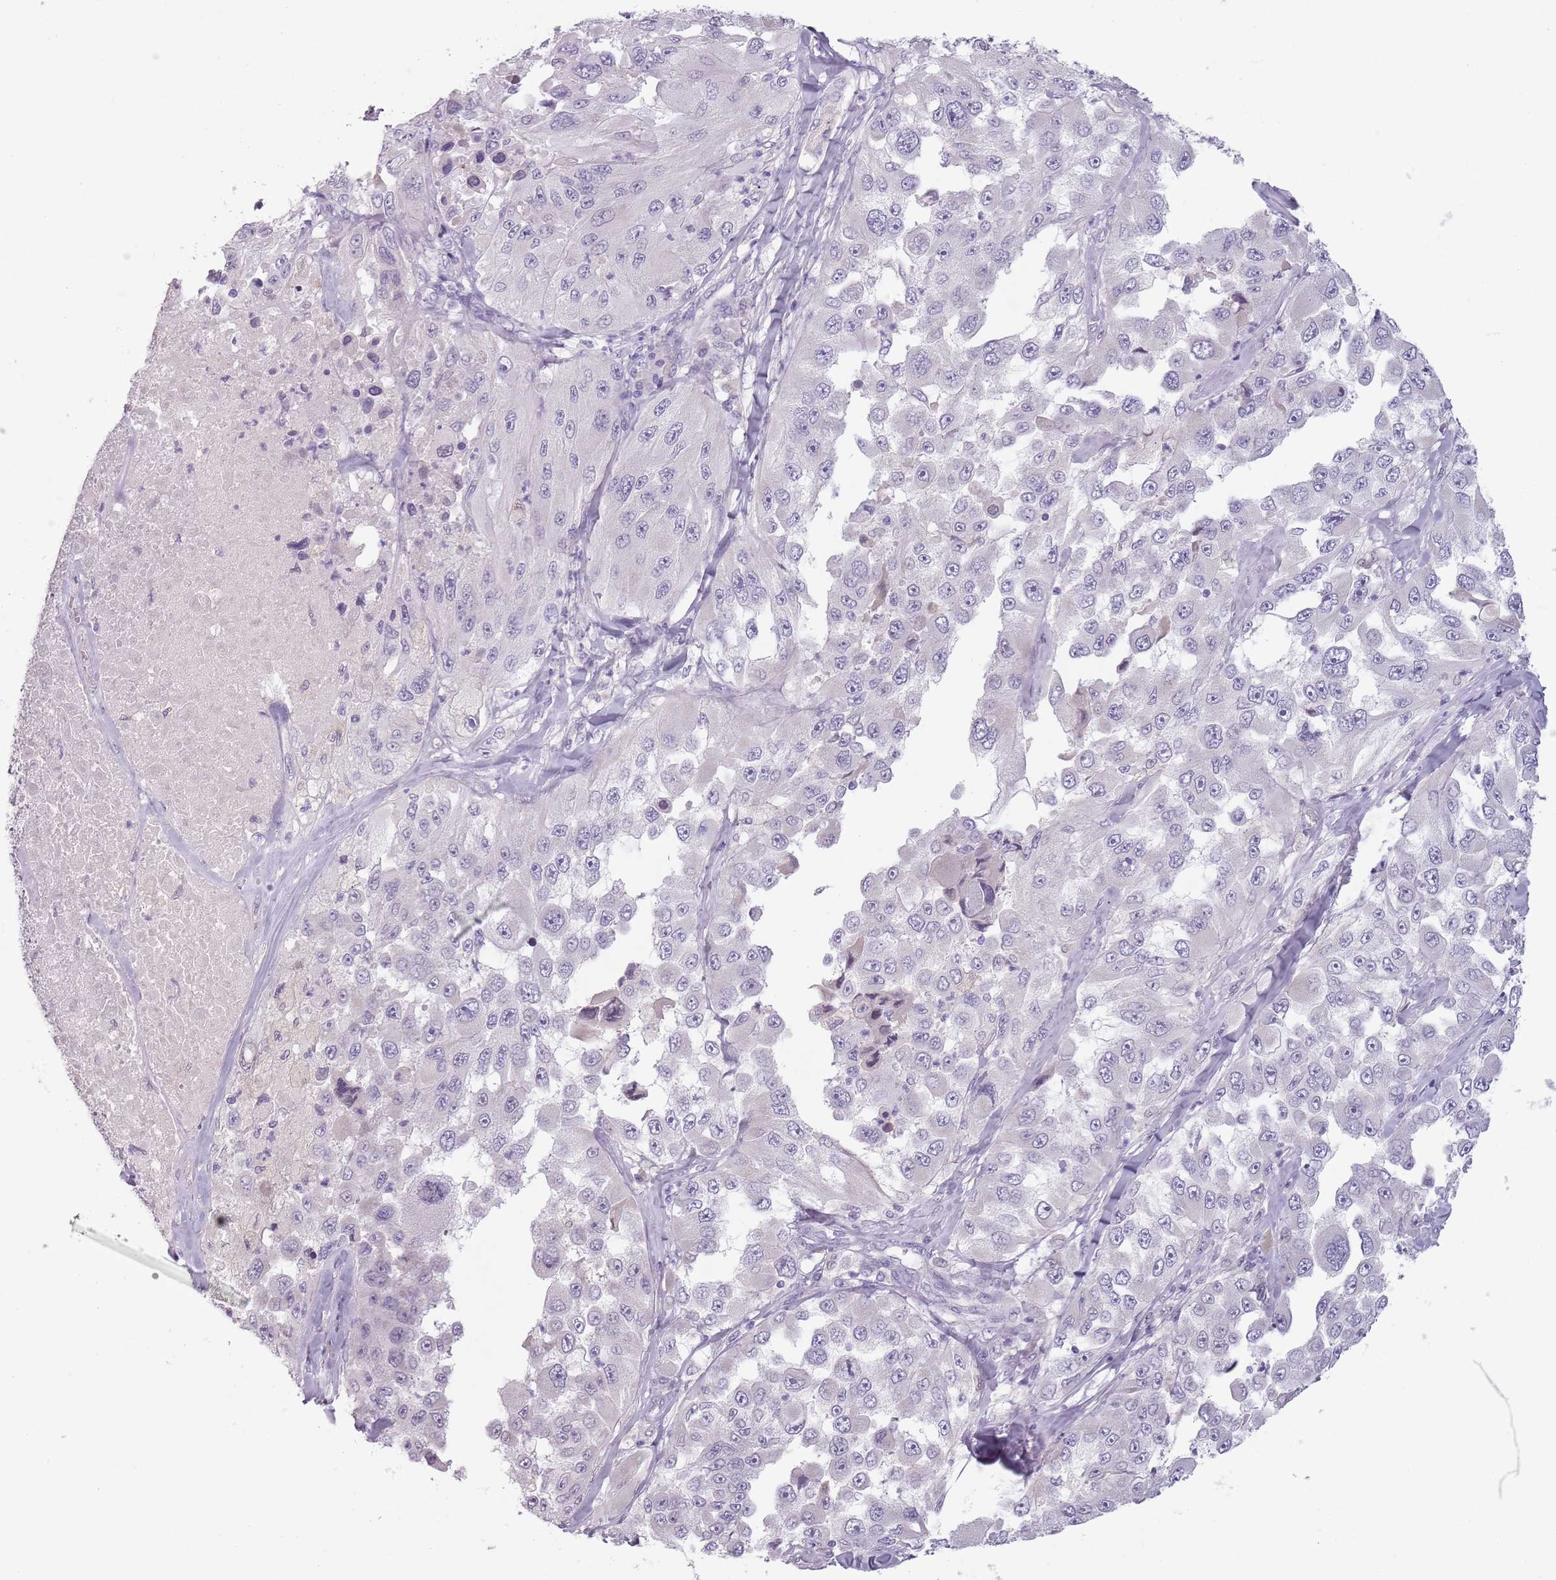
{"staining": {"intensity": "negative", "quantity": "none", "location": "none"}, "tissue": "melanoma", "cell_type": "Tumor cells", "image_type": "cancer", "snomed": [{"axis": "morphology", "description": "Malignant melanoma, Metastatic site"}, {"axis": "topography", "description": "Lymph node"}], "caption": "Tumor cells show no significant protein staining in malignant melanoma (metastatic site). (Brightfield microscopy of DAB (3,3'-diaminobenzidine) immunohistochemistry (IHC) at high magnification).", "gene": "CEP19", "patient": {"sex": "male", "age": 62}}